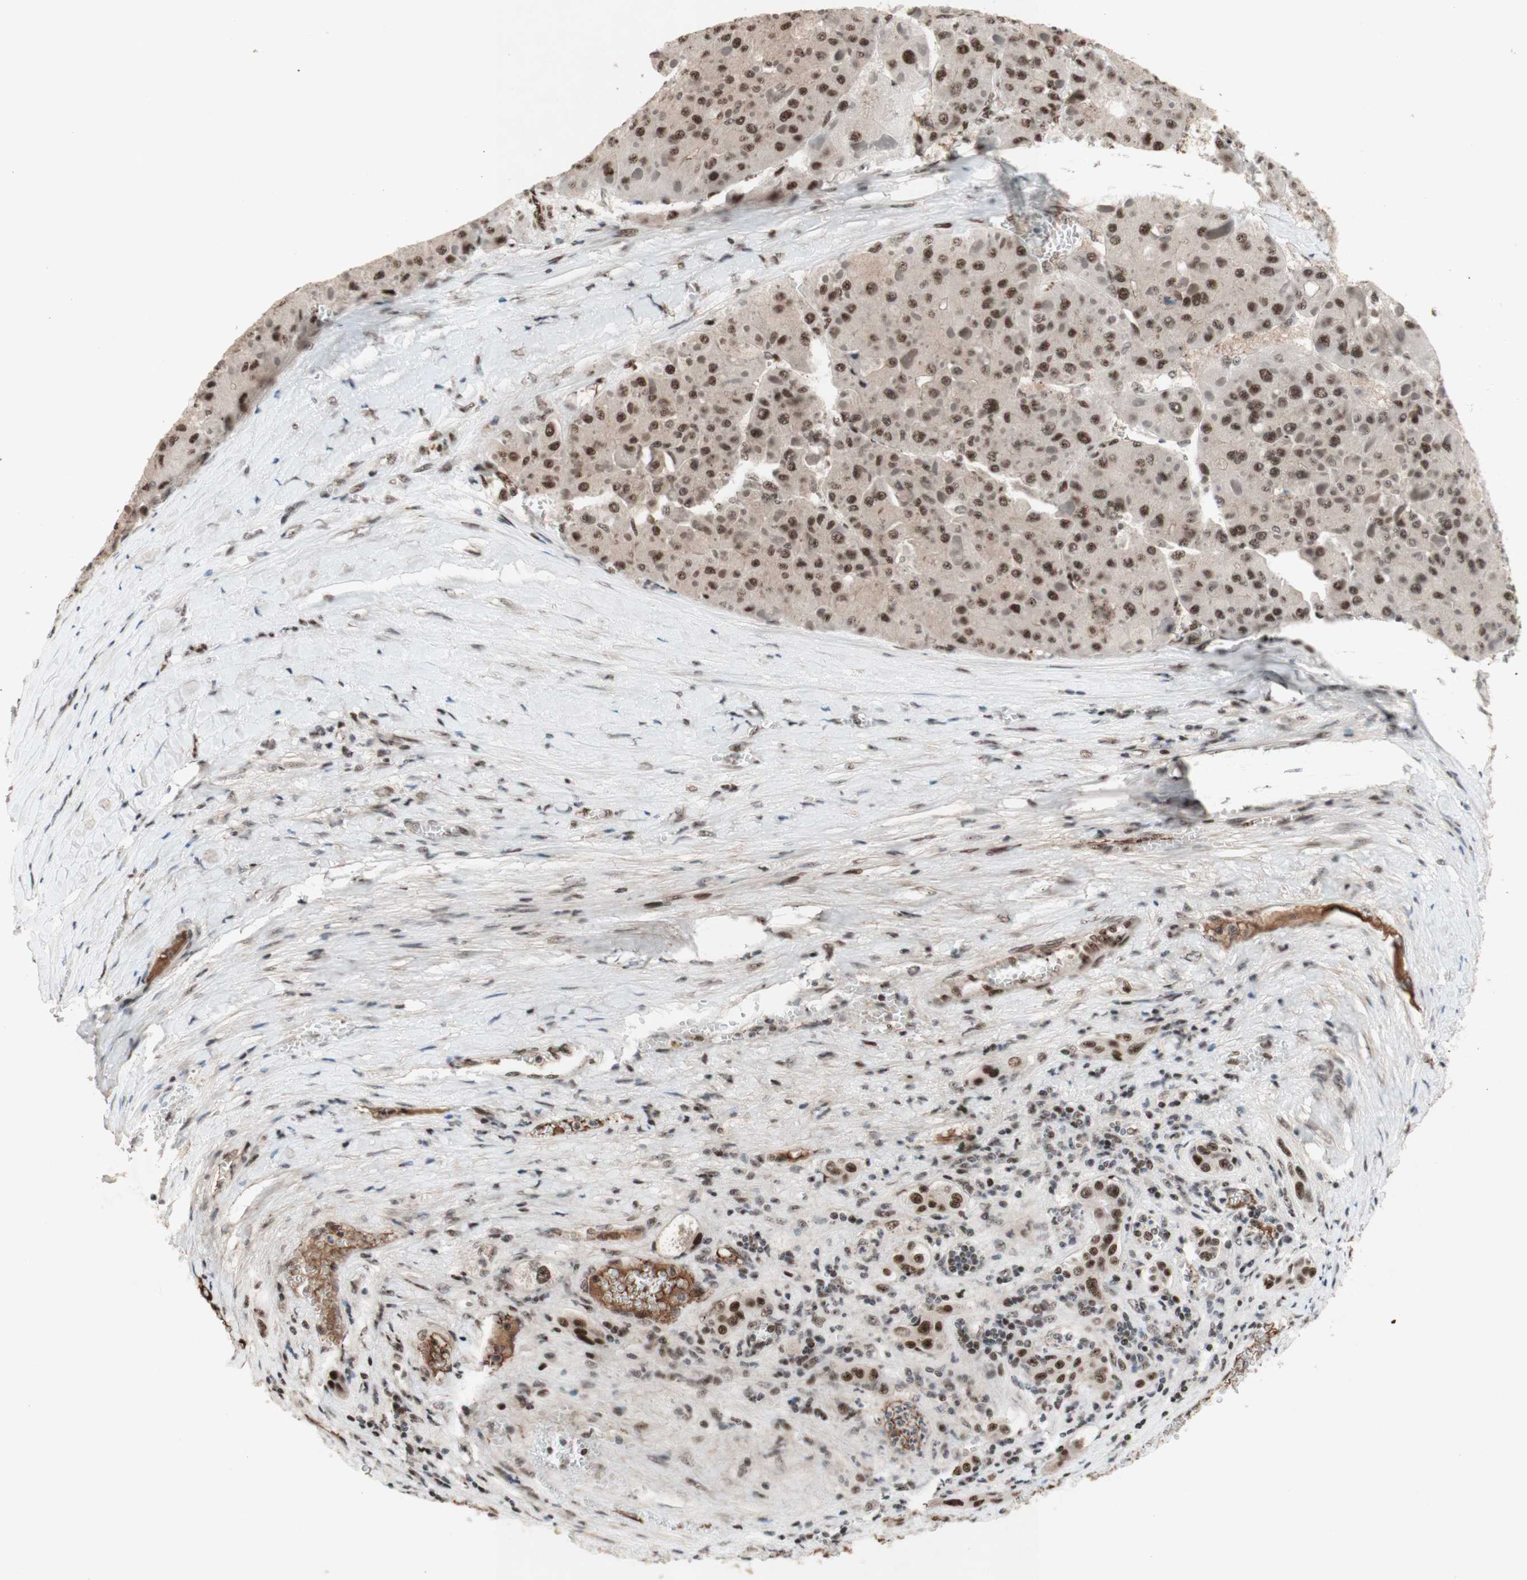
{"staining": {"intensity": "strong", "quantity": ">75%", "location": "nuclear"}, "tissue": "liver cancer", "cell_type": "Tumor cells", "image_type": "cancer", "snomed": [{"axis": "morphology", "description": "Carcinoma, Hepatocellular, NOS"}, {"axis": "topography", "description": "Liver"}], "caption": "Immunohistochemistry (IHC) staining of liver cancer (hepatocellular carcinoma), which exhibits high levels of strong nuclear staining in about >75% of tumor cells indicating strong nuclear protein staining. The staining was performed using DAB (3,3'-diaminobenzidine) (brown) for protein detection and nuclei were counterstained in hematoxylin (blue).", "gene": "TLE1", "patient": {"sex": "female", "age": 73}}